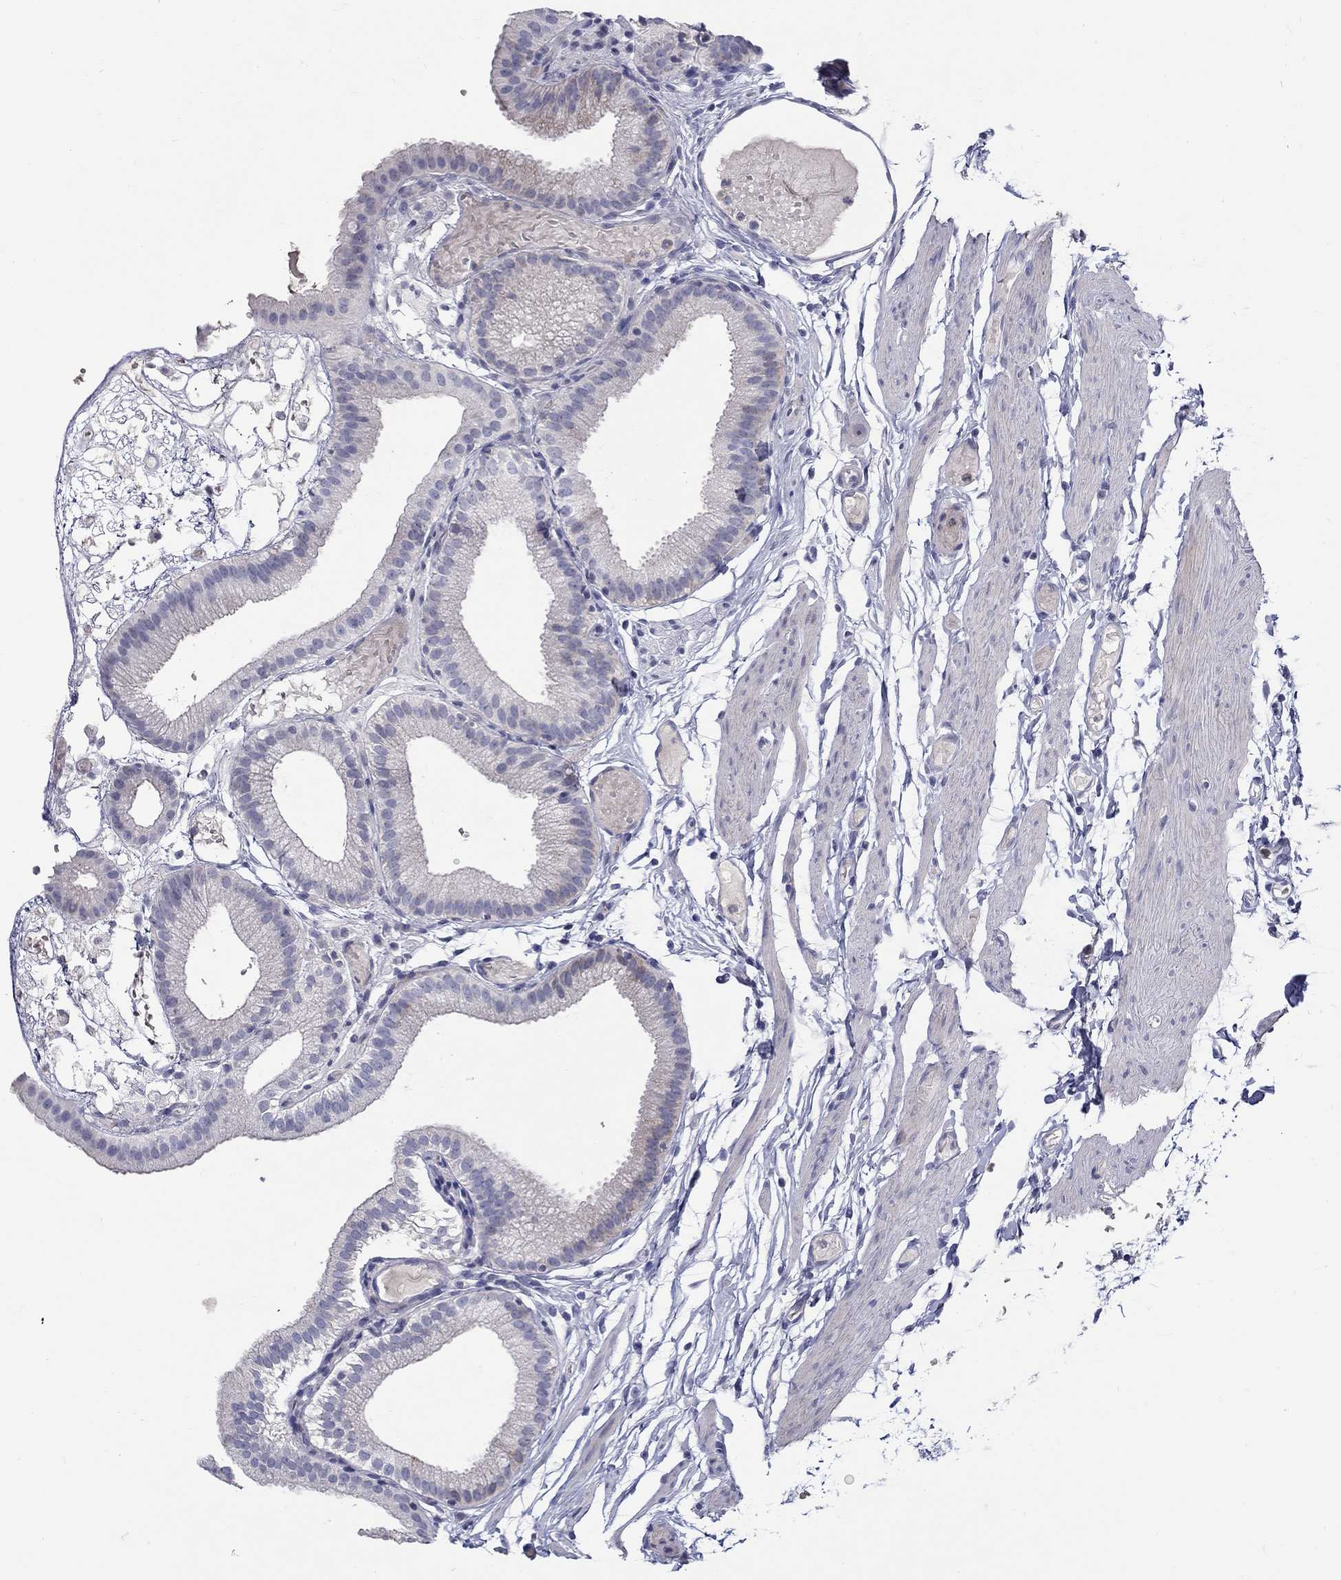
{"staining": {"intensity": "weak", "quantity": "25%-75%", "location": "cytoplasmic/membranous"}, "tissue": "gallbladder", "cell_type": "Glandular cells", "image_type": "normal", "snomed": [{"axis": "morphology", "description": "Normal tissue, NOS"}, {"axis": "topography", "description": "Gallbladder"}], "caption": "An image showing weak cytoplasmic/membranous positivity in about 25%-75% of glandular cells in unremarkable gallbladder, as visualized by brown immunohistochemical staining.", "gene": "HMX2", "patient": {"sex": "female", "age": 45}}